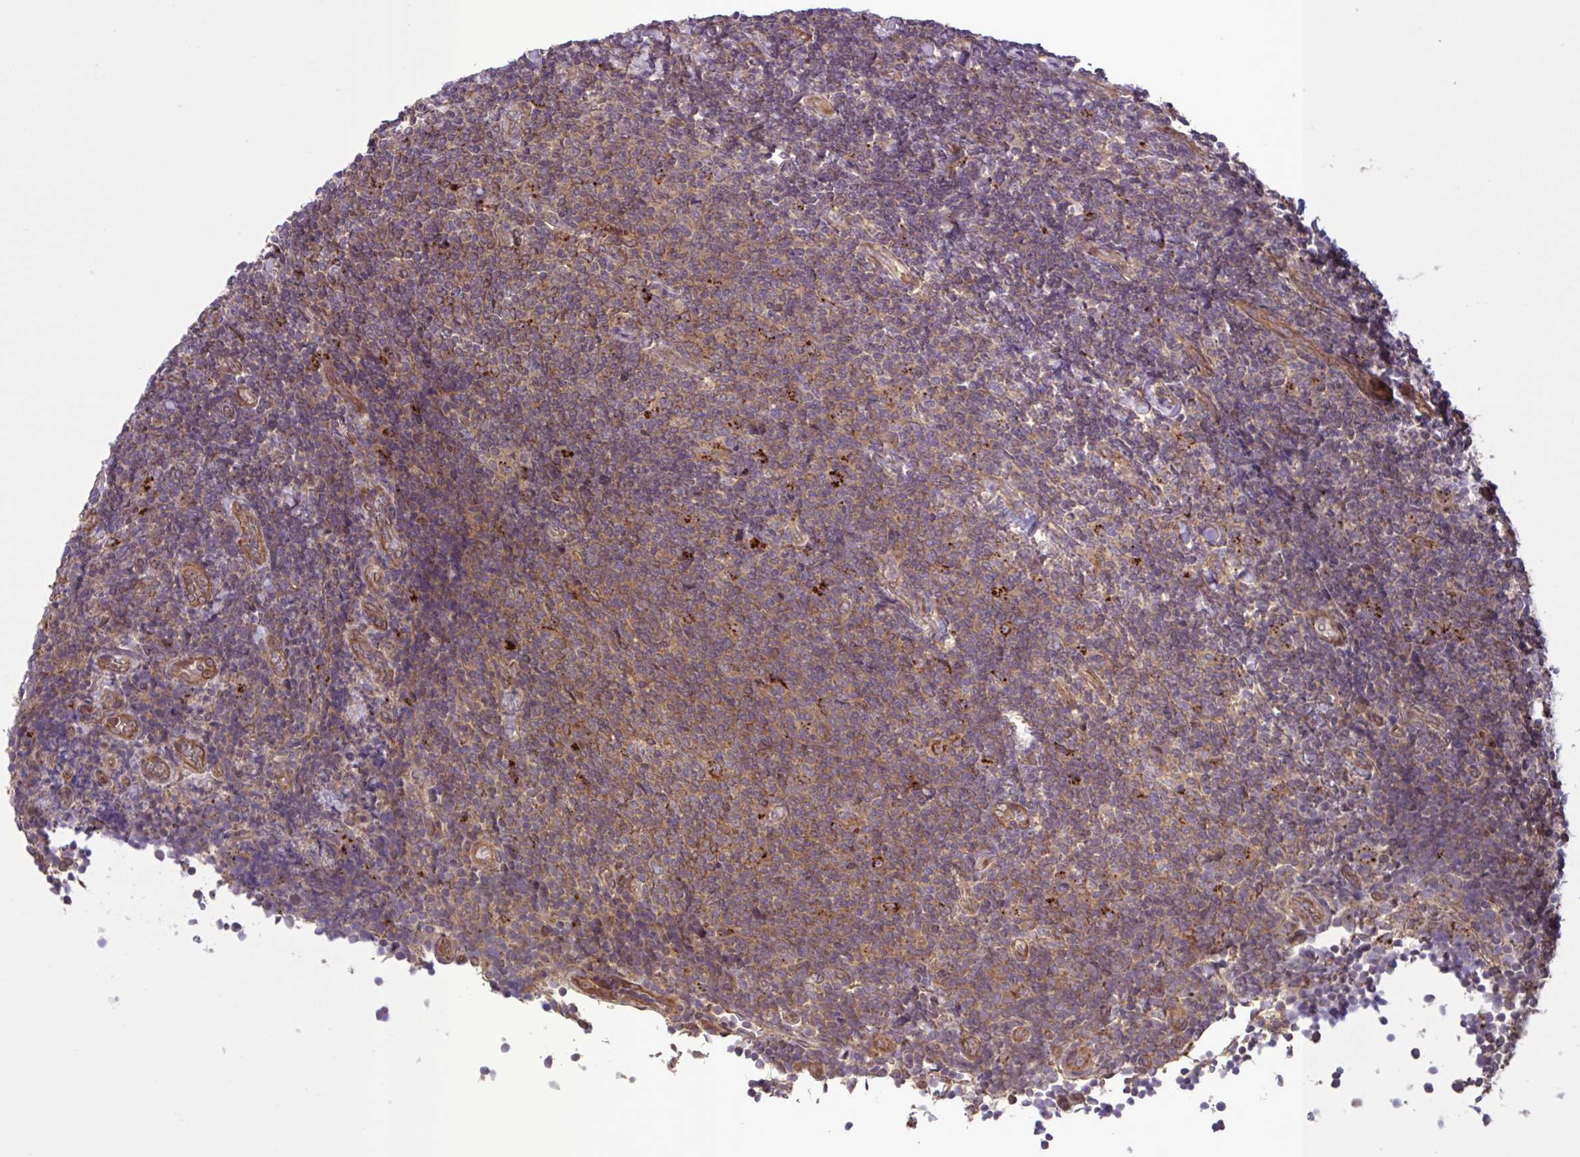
{"staining": {"intensity": "moderate", "quantity": ">75%", "location": "cytoplasmic/membranous"}, "tissue": "lymphoma", "cell_type": "Tumor cells", "image_type": "cancer", "snomed": [{"axis": "morphology", "description": "Malignant lymphoma, non-Hodgkin's type, Low grade"}, {"axis": "topography", "description": "Lymph node"}], "caption": "About >75% of tumor cells in human lymphoma exhibit moderate cytoplasmic/membranous protein expression as visualized by brown immunohistochemical staining.", "gene": "GLTP", "patient": {"sex": "male", "age": 52}}